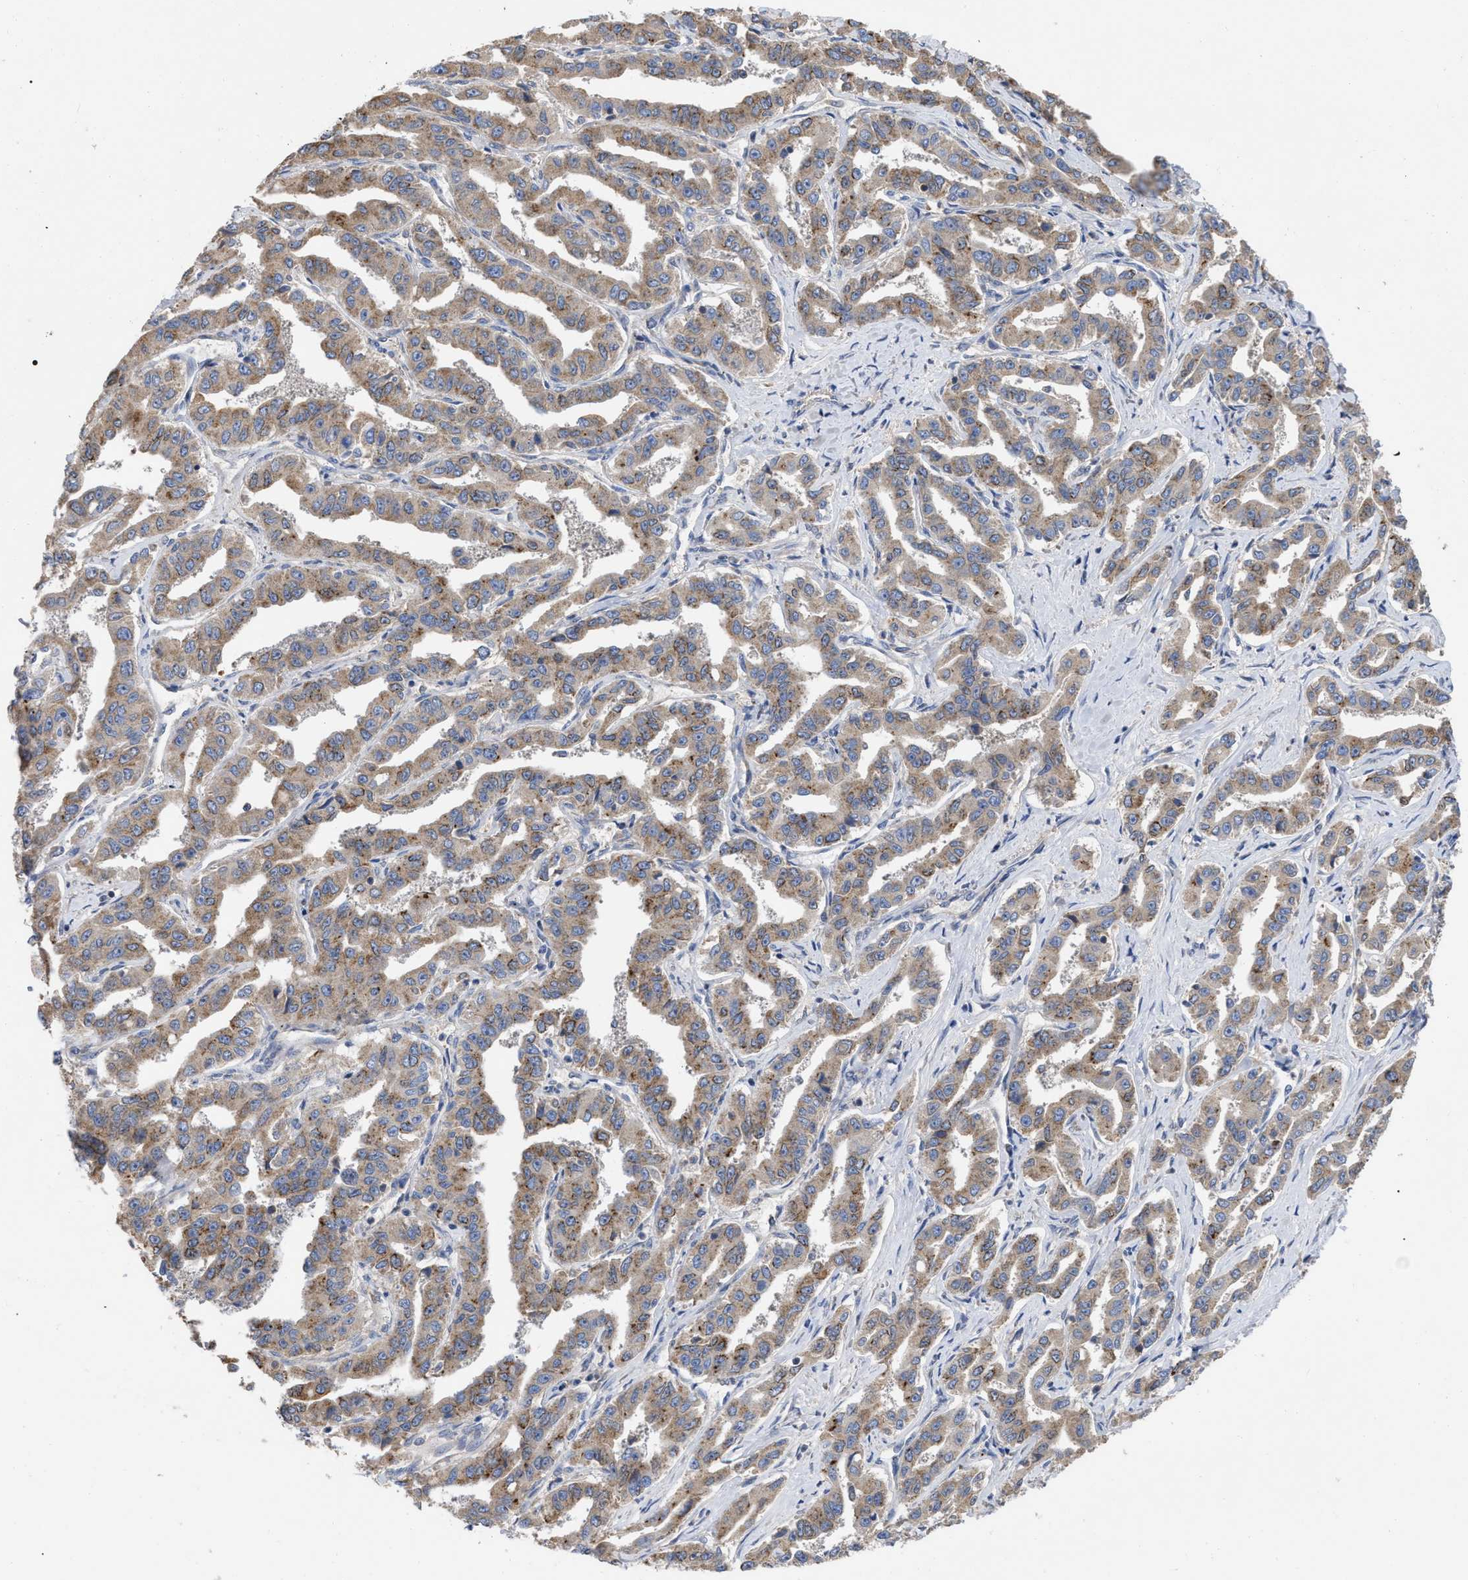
{"staining": {"intensity": "weak", "quantity": ">75%", "location": "cytoplasmic/membranous"}, "tissue": "liver cancer", "cell_type": "Tumor cells", "image_type": "cancer", "snomed": [{"axis": "morphology", "description": "Cholangiocarcinoma"}, {"axis": "topography", "description": "Liver"}], "caption": "Cholangiocarcinoma (liver) tissue displays weak cytoplasmic/membranous expression in about >75% of tumor cells, visualized by immunohistochemistry. The staining was performed using DAB to visualize the protein expression in brown, while the nuclei were stained in blue with hematoxylin (Magnification: 20x).", "gene": "RAP1GDS1", "patient": {"sex": "male", "age": 59}}